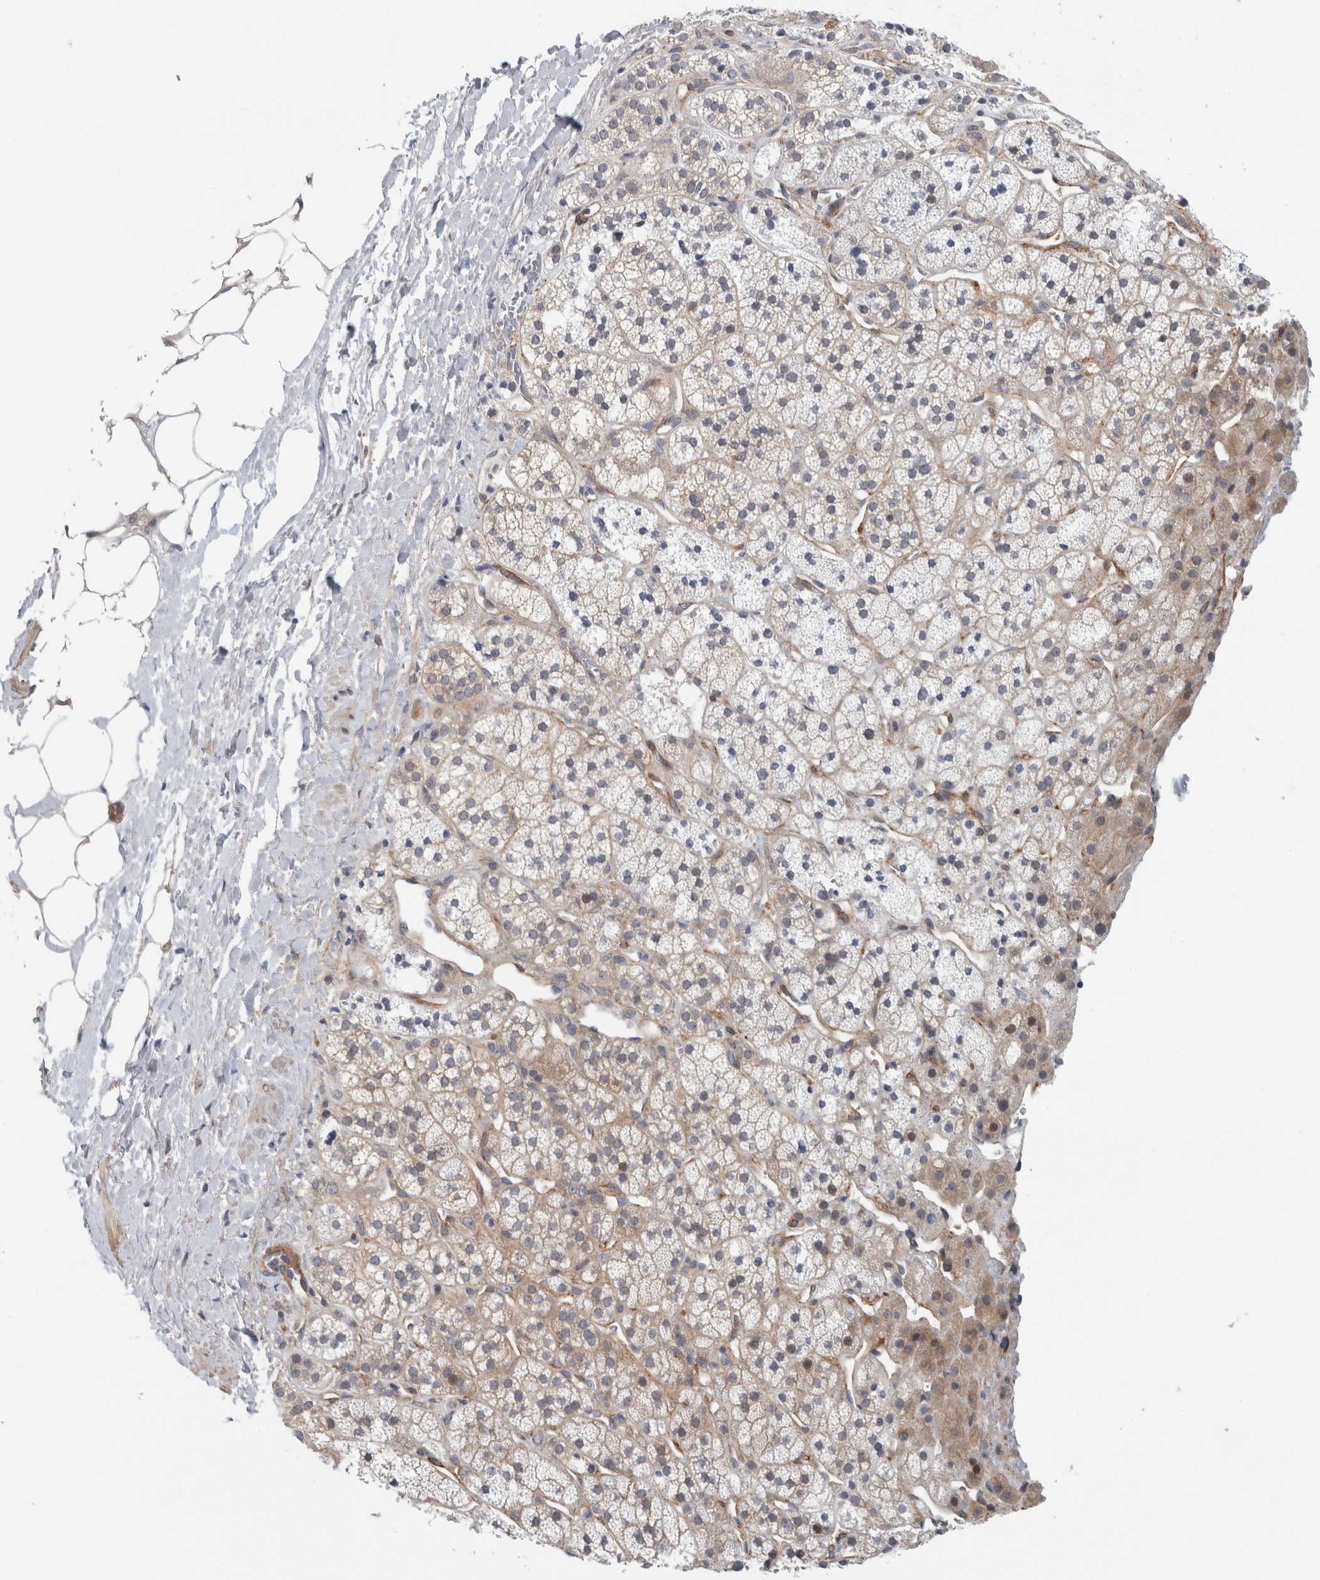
{"staining": {"intensity": "weak", "quantity": "25%-75%", "location": "cytoplasmic/membranous"}, "tissue": "adrenal gland", "cell_type": "Glandular cells", "image_type": "normal", "snomed": [{"axis": "morphology", "description": "Normal tissue, NOS"}, {"axis": "topography", "description": "Adrenal gland"}], "caption": "Immunohistochemistry (DAB (3,3'-diaminobenzidine)) staining of unremarkable human adrenal gland reveals weak cytoplasmic/membranous protein staining in about 25%-75% of glandular cells. Nuclei are stained in blue.", "gene": "ZNF804B", "patient": {"sex": "male", "age": 56}}